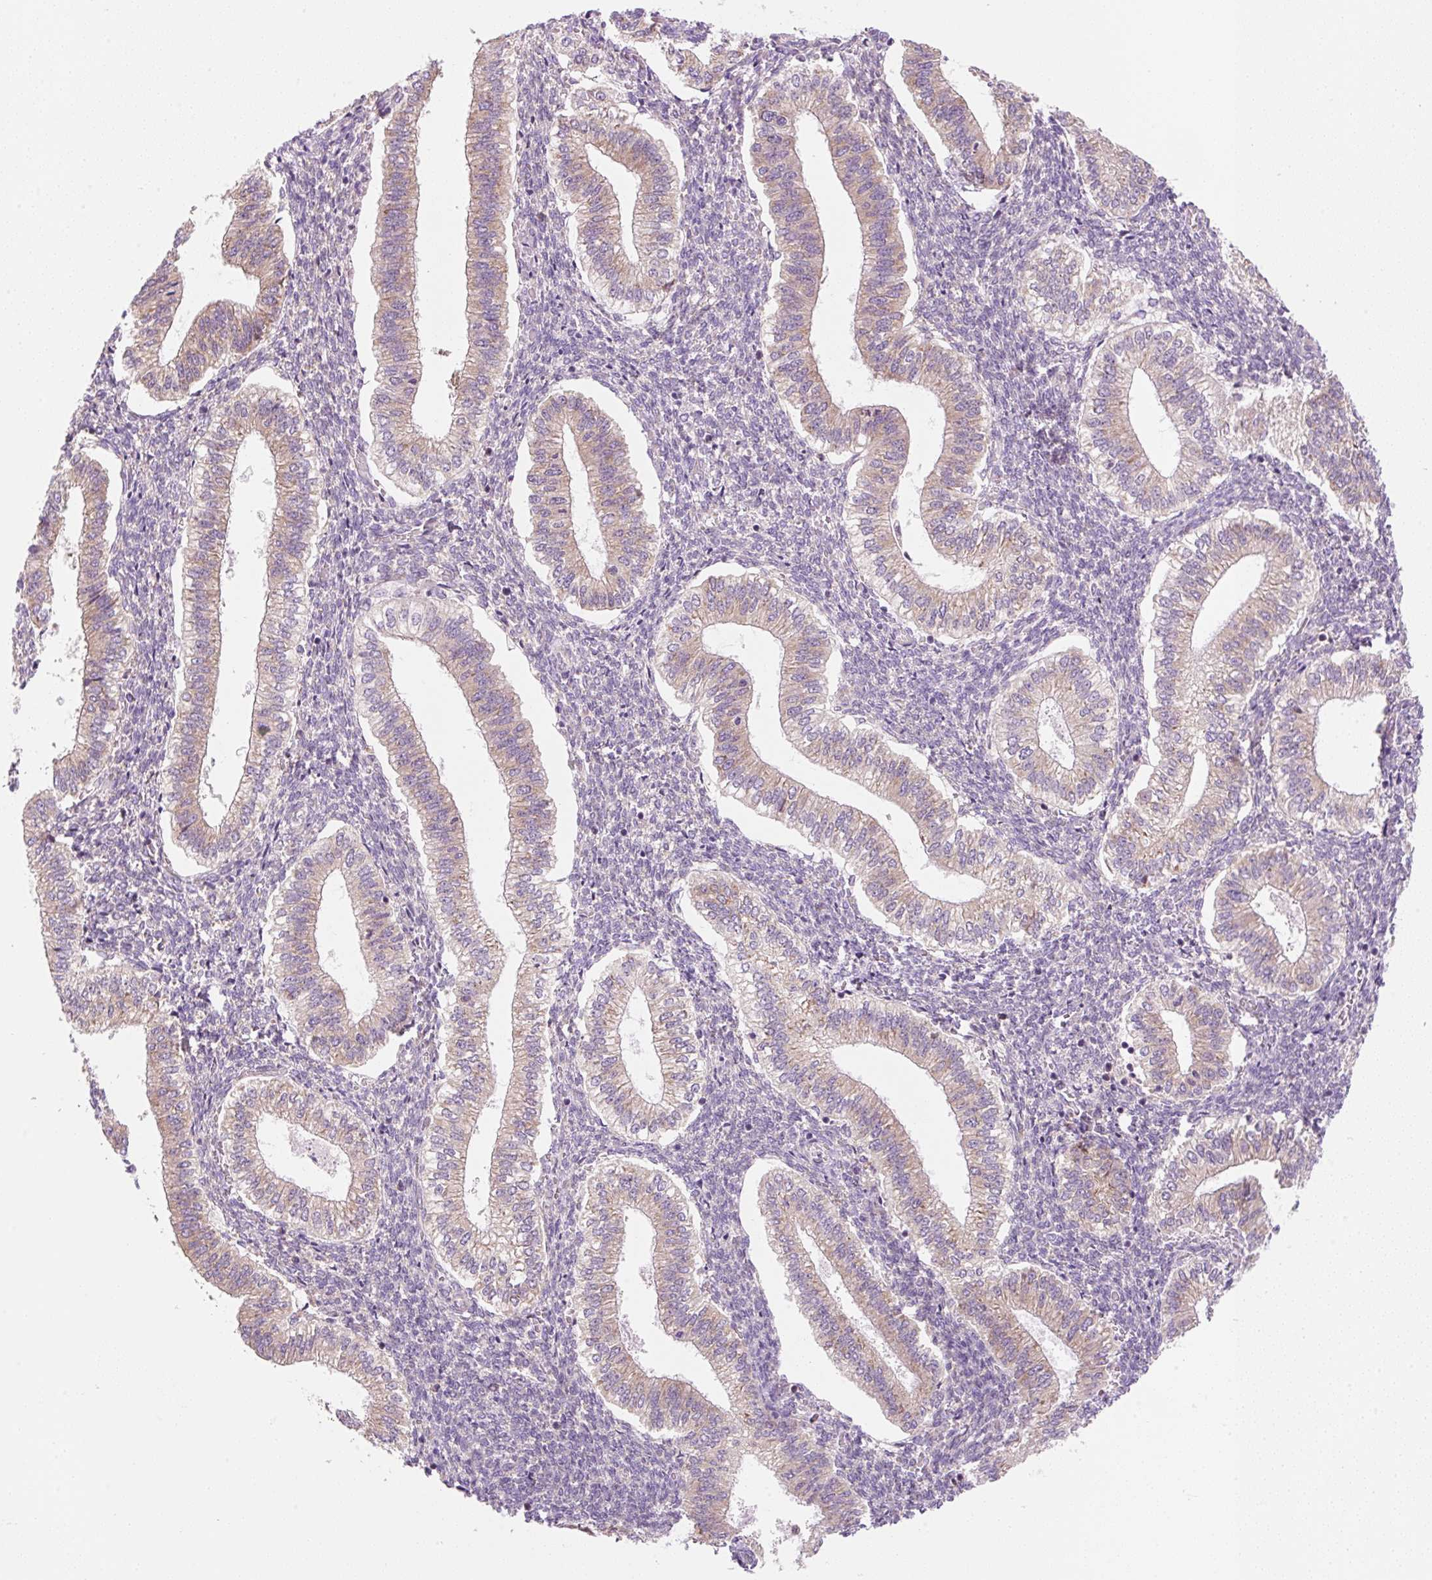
{"staining": {"intensity": "negative", "quantity": "none", "location": "none"}, "tissue": "endometrium", "cell_type": "Cells in endometrial stroma", "image_type": "normal", "snomed": [{"axis": "morphology", "description": "Normal tissue, NOS"}, {"axis": "topography", "description": "Endometrium"}], "caption": "Protein analysis of benign endometrium displays no significant expression in cells in endometrial stroma.", "gene": "RPL18A", "patient": {"sex": "female", "age": 25}}